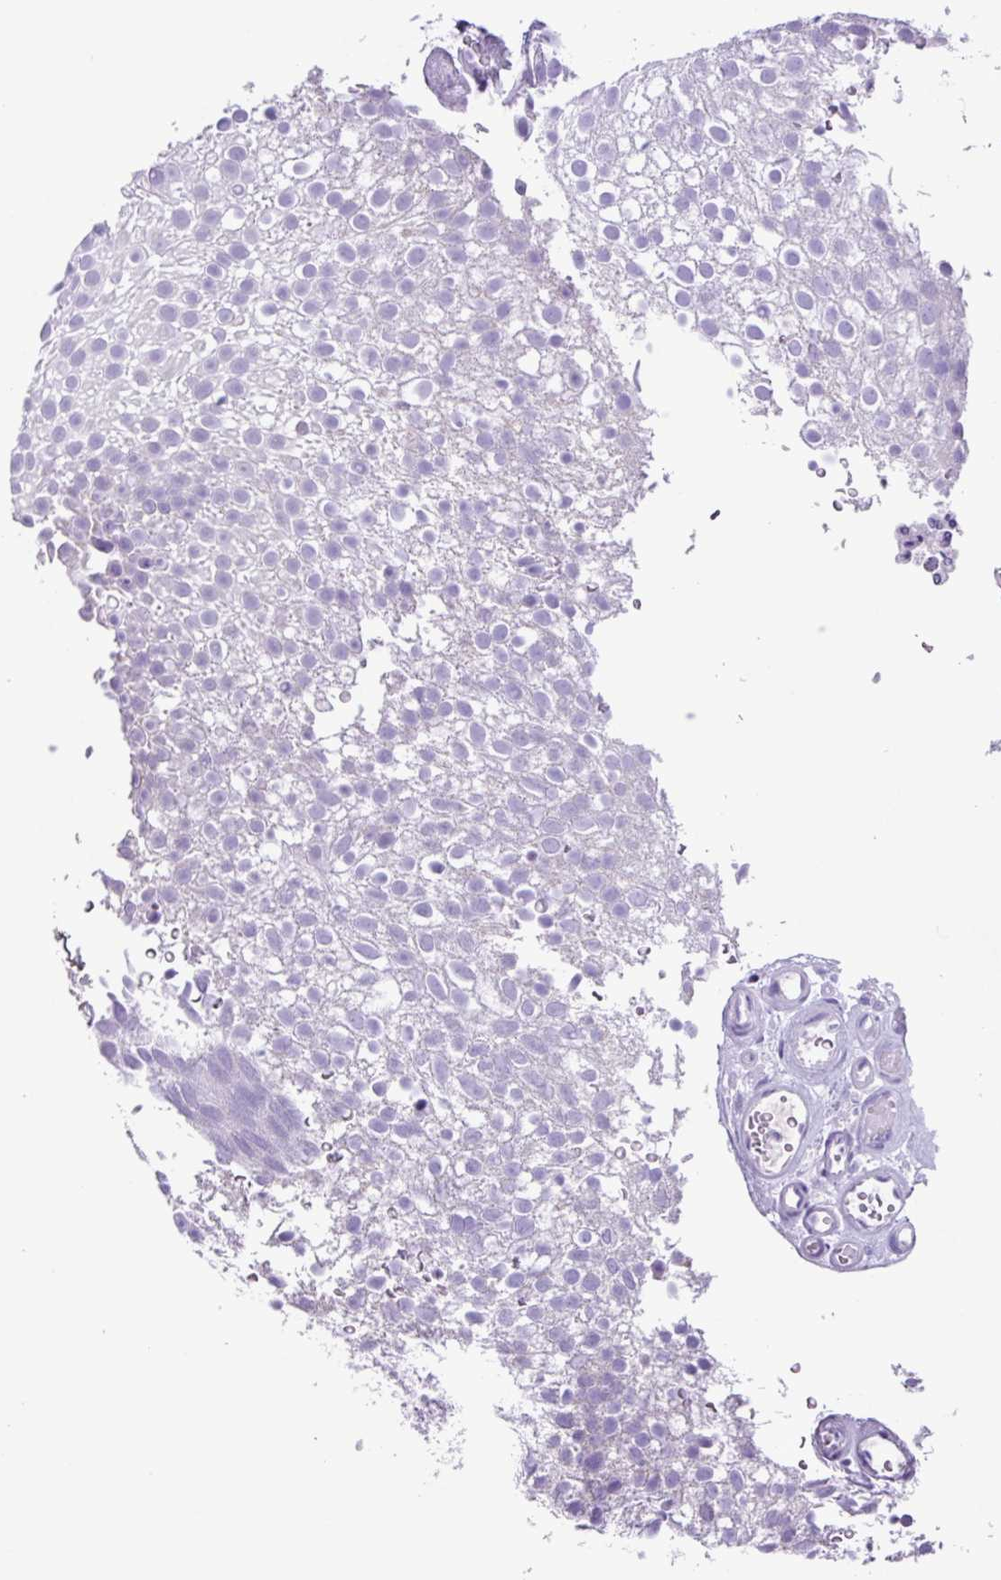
{"staining": {"intensity": "negative", "quantity": "none", "location": "none"}, "tissue": "urothelial cancer", "cell_type": "Tumor cells", "image_type": "cancer", "snomed": [{"axis": "morphology", "description": "Urothelial carcinoma, Low grade"}, {"axis": "topography", "description": "Urinary bladder"}], "caption": "Immunohistochemistry image of neoplastic tissue: urothelial cancer stained with DAB (3,3'-diaminobenzidine) demonstrates no significant protein expression in tumor cells.", "gene": "AGO3", "patient": {"sex": "male", "age": 78}}